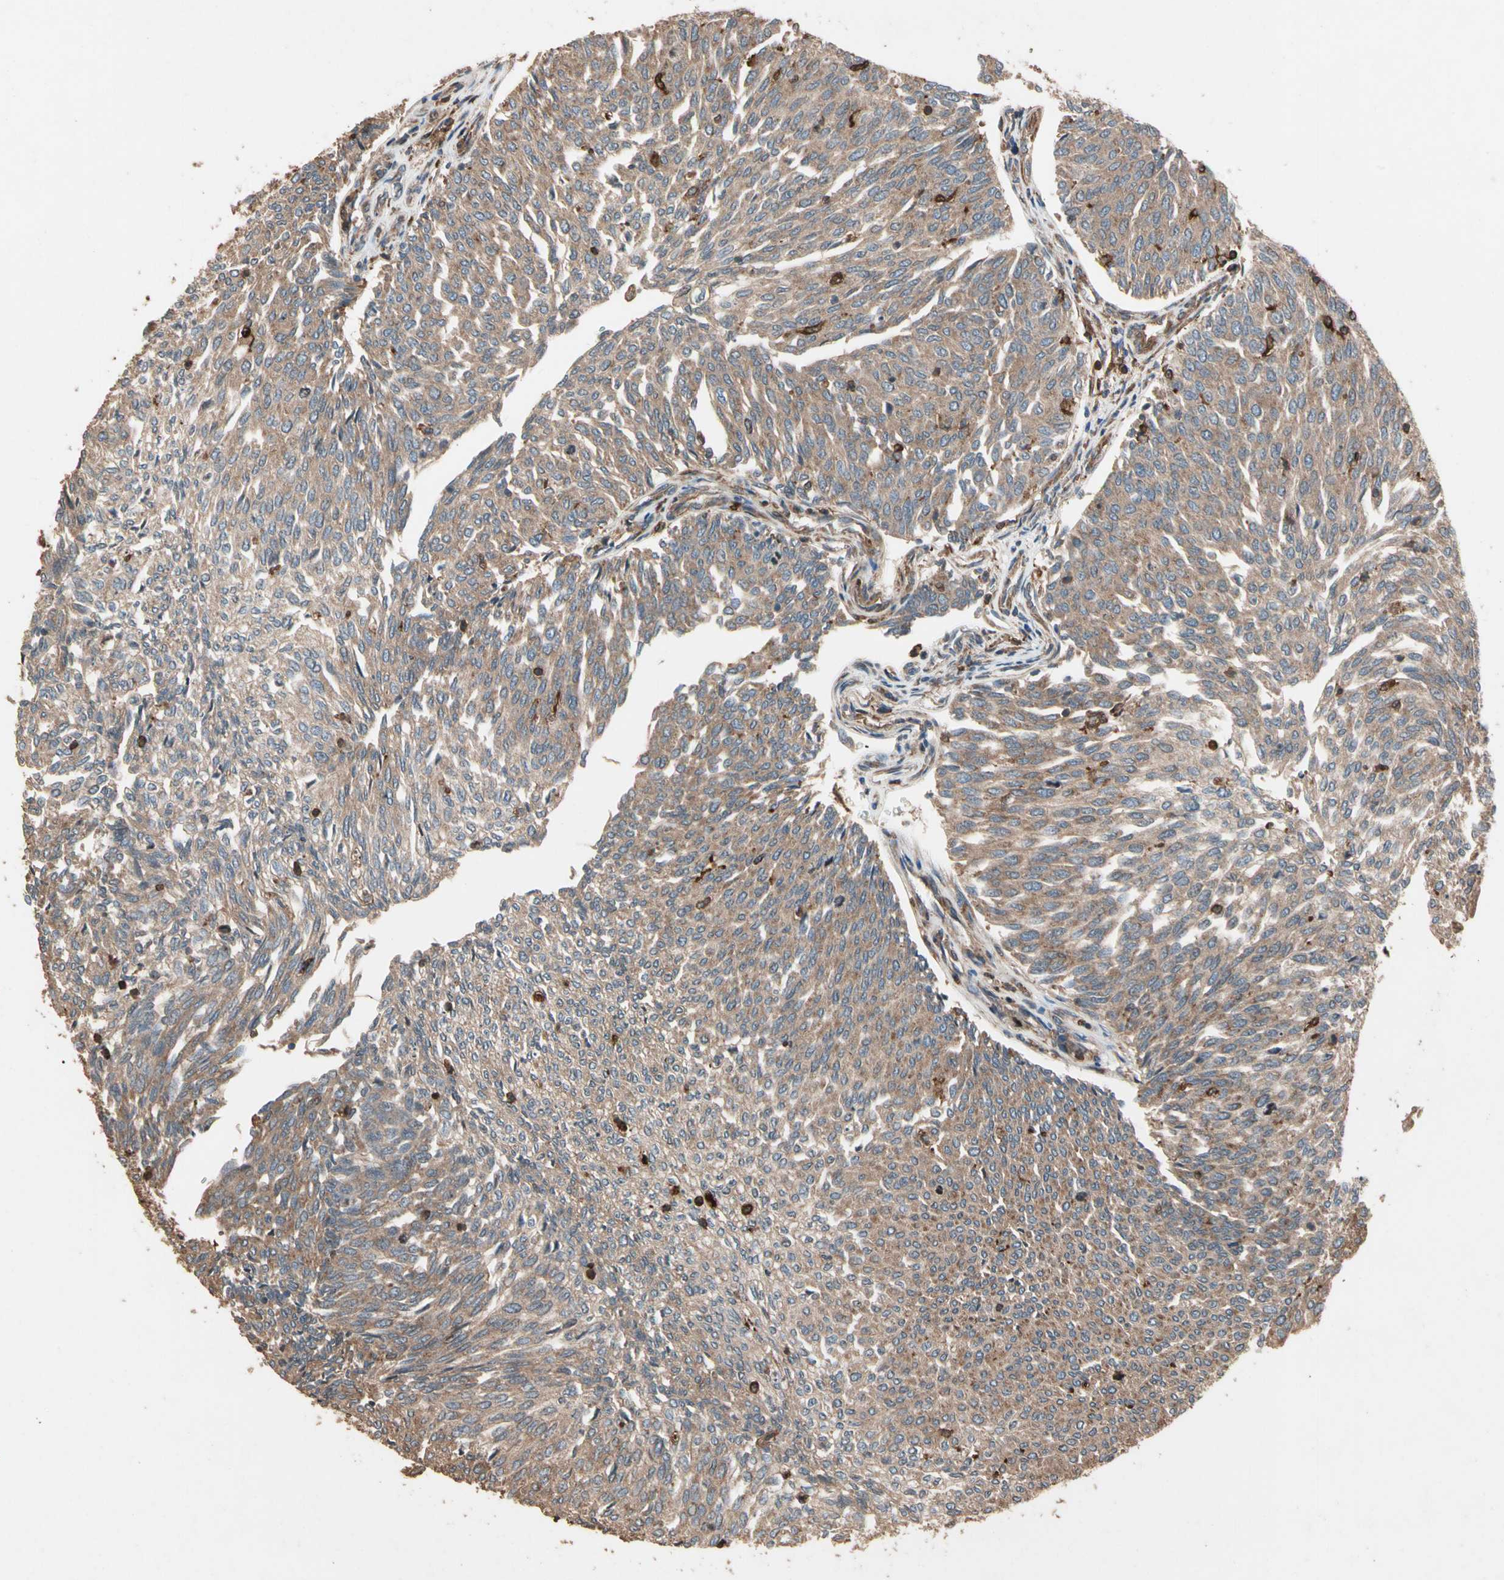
{"staining": {"intensity": "moderate", "quantity": ">75%", "location": "cytoplasmic/membranous"}, "tissue": "urothelial cancer", "cell_type": "Tumor cells", "image_type": "cancer", "snomed": [{"axis": "morphology", "description": "Urothelial carcinoma, Low grade"}, {"axis": "topography", "description": "Urinary bladder"}], "caption": "The photomicrograph shows immunohistochemical staining of low-grade urothelial carcinoma. There is moderate cytoplasmic/membranous staining is identified in approximately >75% of tumor cells.", "gene": "AGBL2", "patient": {"sex": "female", "age": 79}}